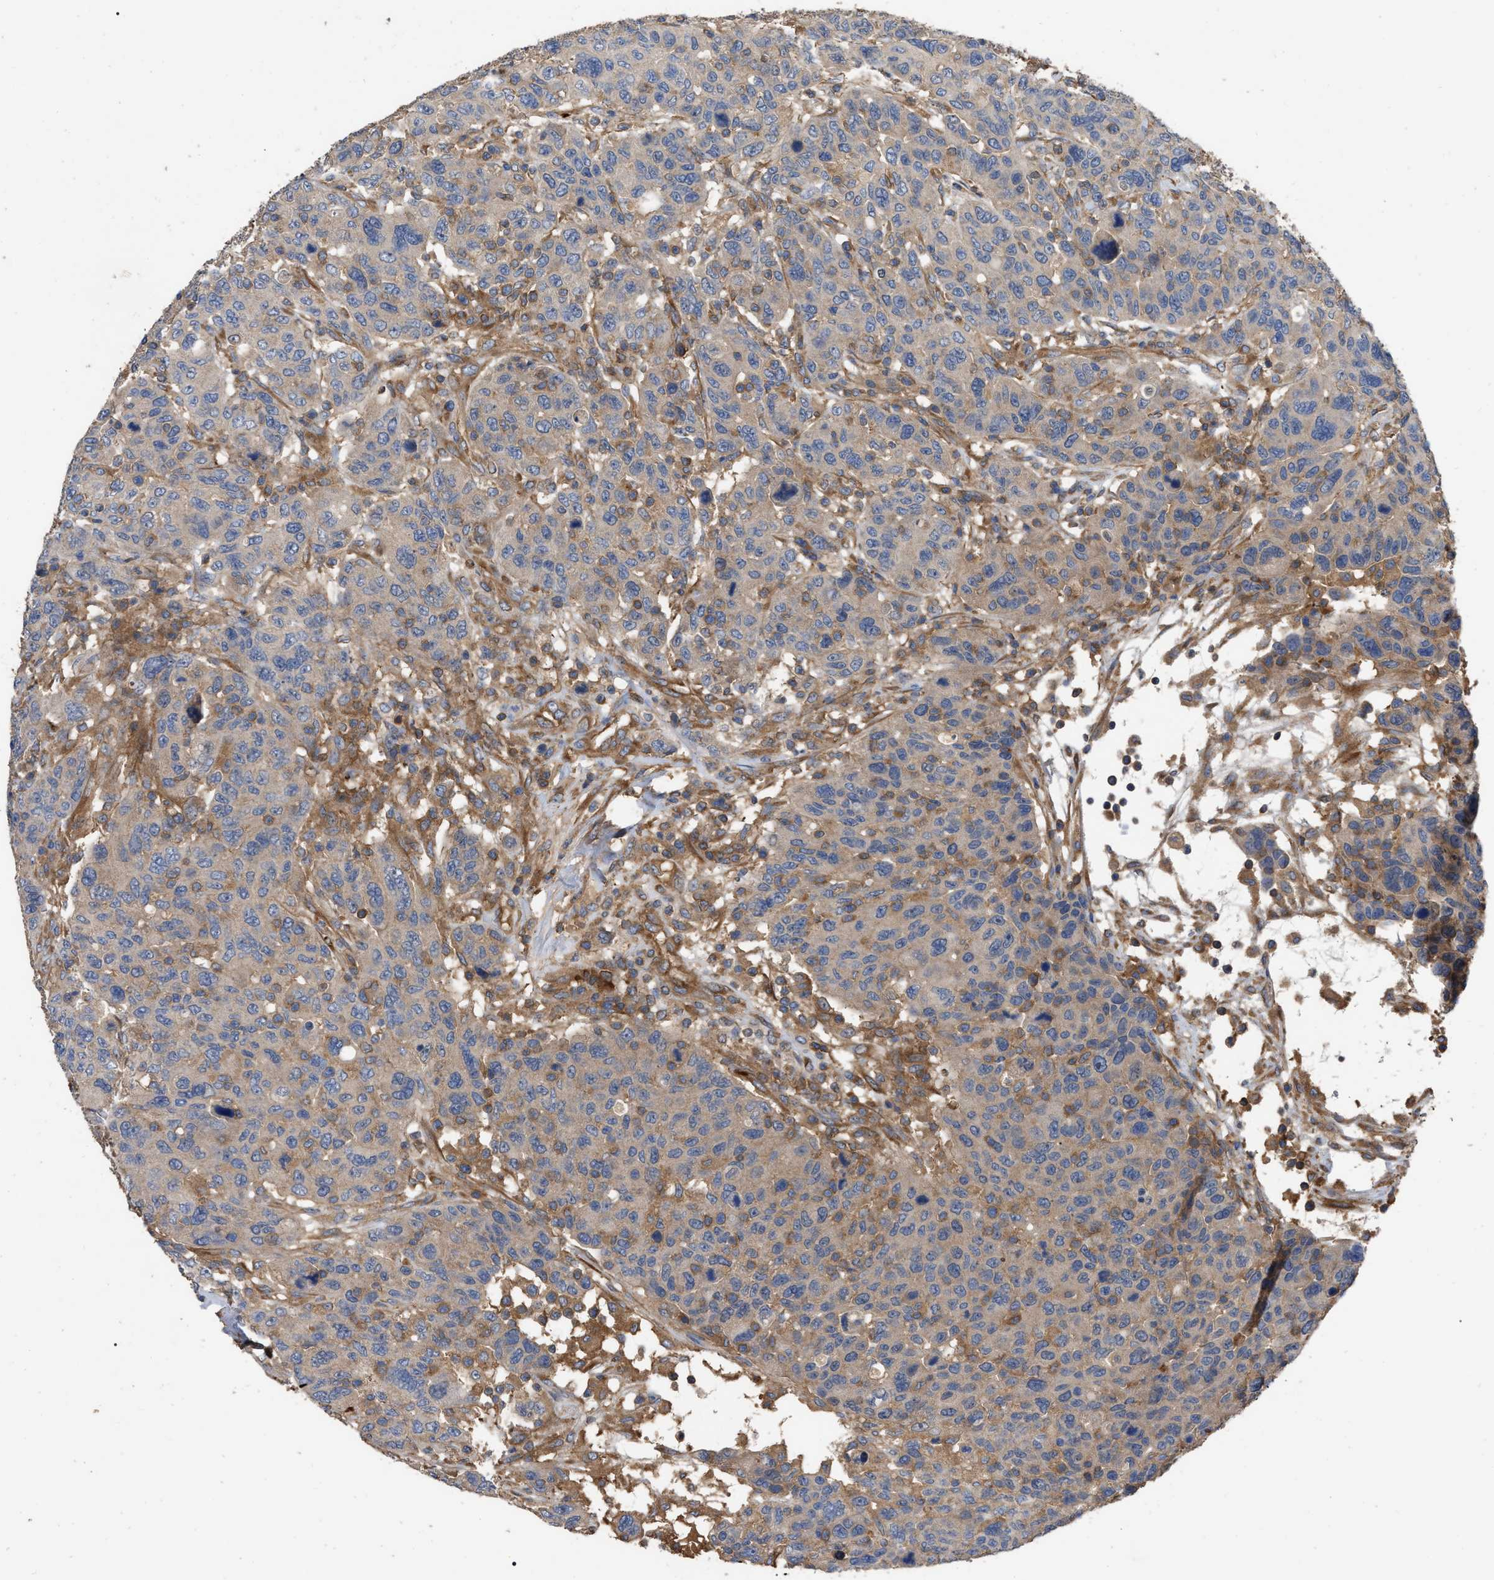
{"staining": {"intensity": "weak", "quantity": ">75%", "location": "cytoplasmic/membranous"}, "tissue": "breast cancer", "cell_type": "Tumor cells", "image_type": "cancer", "snomed": [{"axis": "morphology", "description": "Duct carcinoma"}, {"axis": "topography", "description": "Breast"}], "caption": "Immunohistochemistry (IHC) histopathology image of neoplastic tissue: intraductal carcinoma (breast) stained using IHC reveals low levels of weak protein expression localized specifically in the cytoplasmic/membranous of tumor cells, appearing as a cytoplasmic/membranous brown color.", "gene": "RABEP1", "patient": {"sex": "female", "age": 37}}